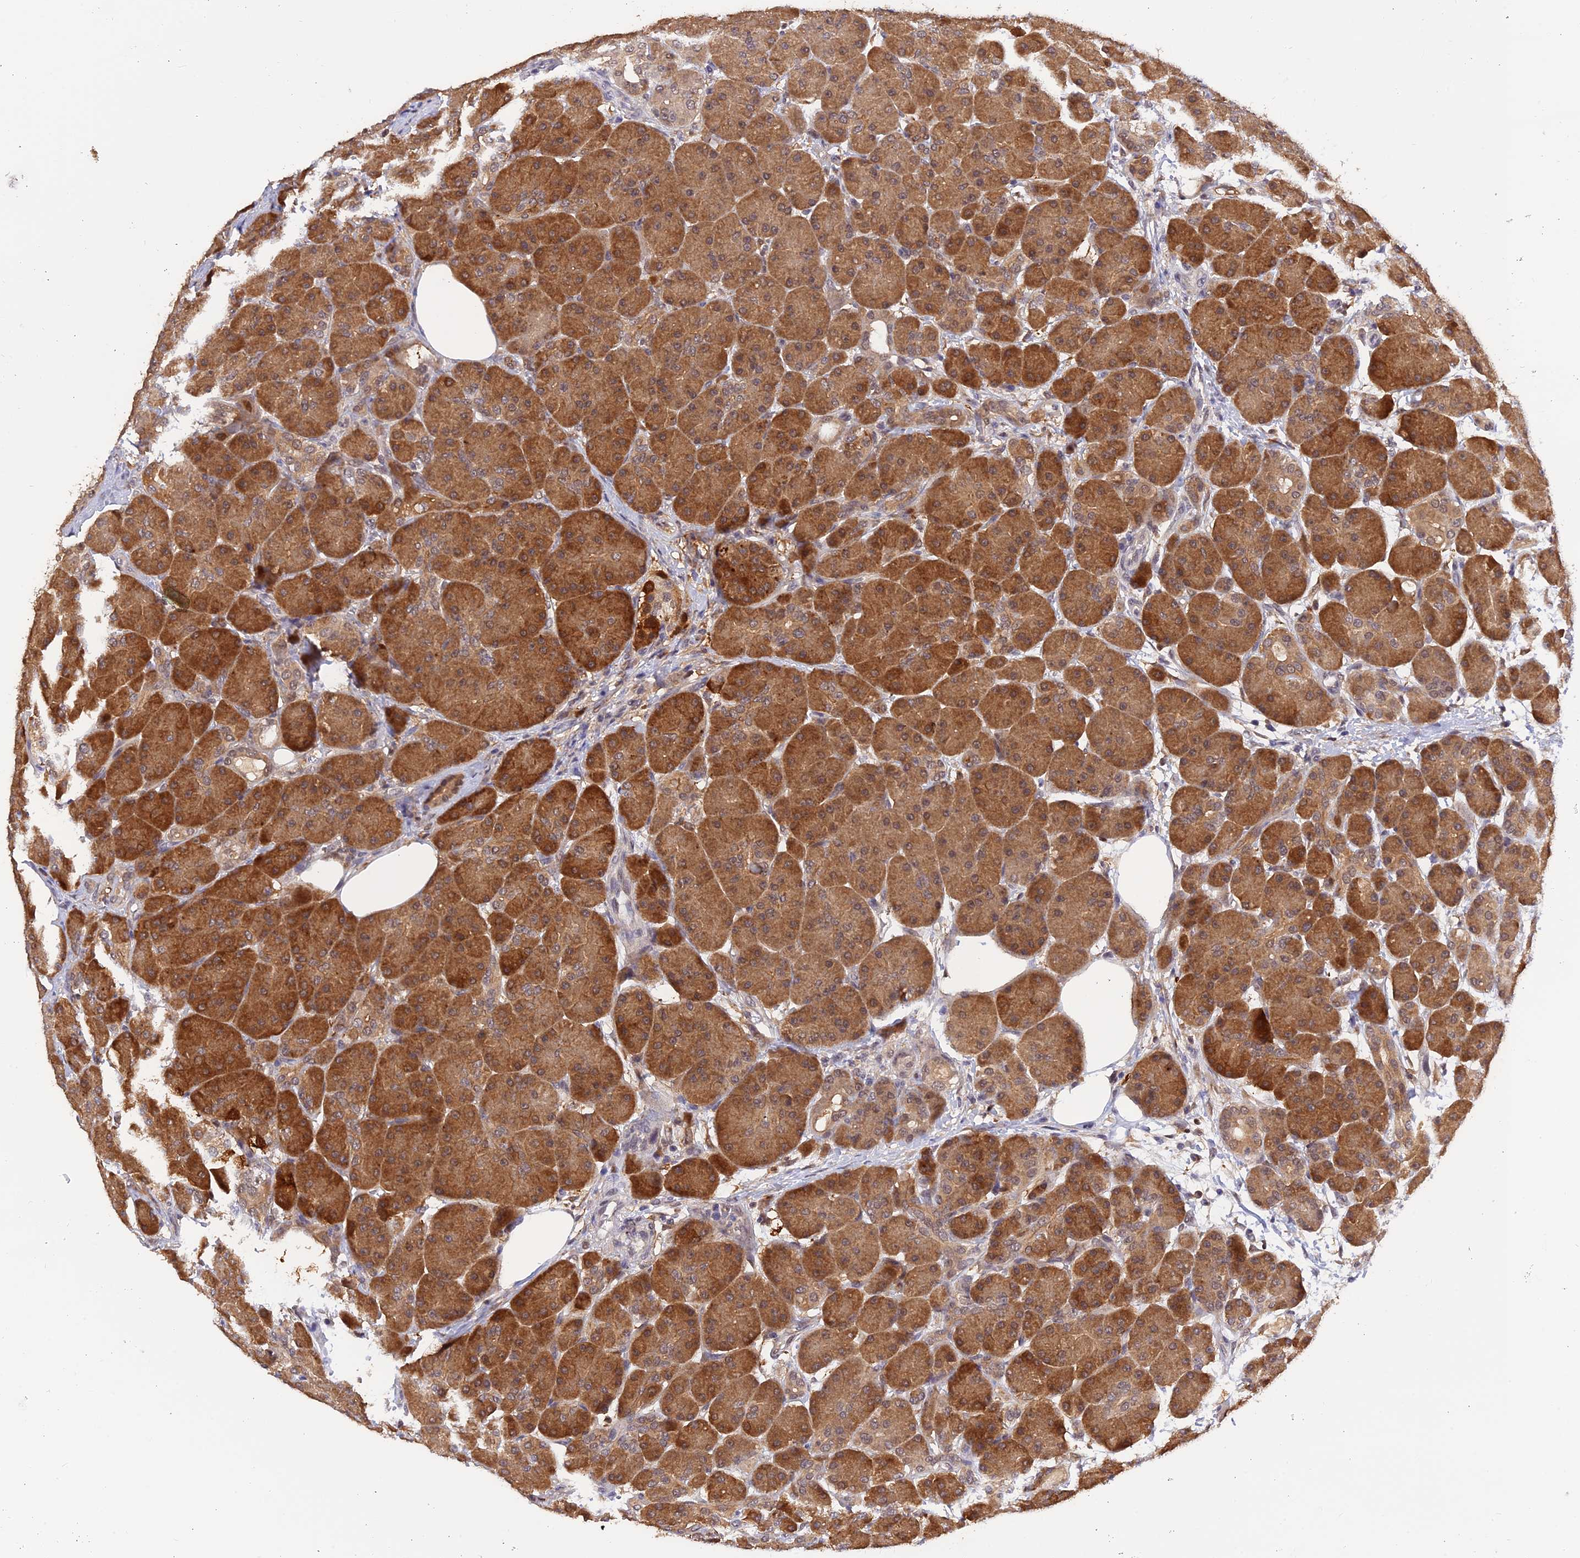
{"staining": {"intensity": "strong", "quantity": ">75%", "location": "cytoplasmic/membranous,nuclear"}, "tissue": "pancreas", "cell_type": "Exocrine glandular cells", "image_type": "normal", "snomed": [{"axis": "morphology", "description": "Normal tissue, NOS"}, {"axis": "topography", "description": "Pancreas"}], "caption": "Unremarkable pancreas shows strong cytoplasmic/membranous,nuclear staining in approximately >75% of exocrine glandular cells, visualized by immunohistochemistry. The staining was performed using DAB (3,3'-diaminobenzidine) to visualize the protein expression in brown, while the nuclei were stained in blue with hematoxylin (Magnification: 20x).", "gene": "MNS1", "patient": {"sex": "male", "age": 63}}